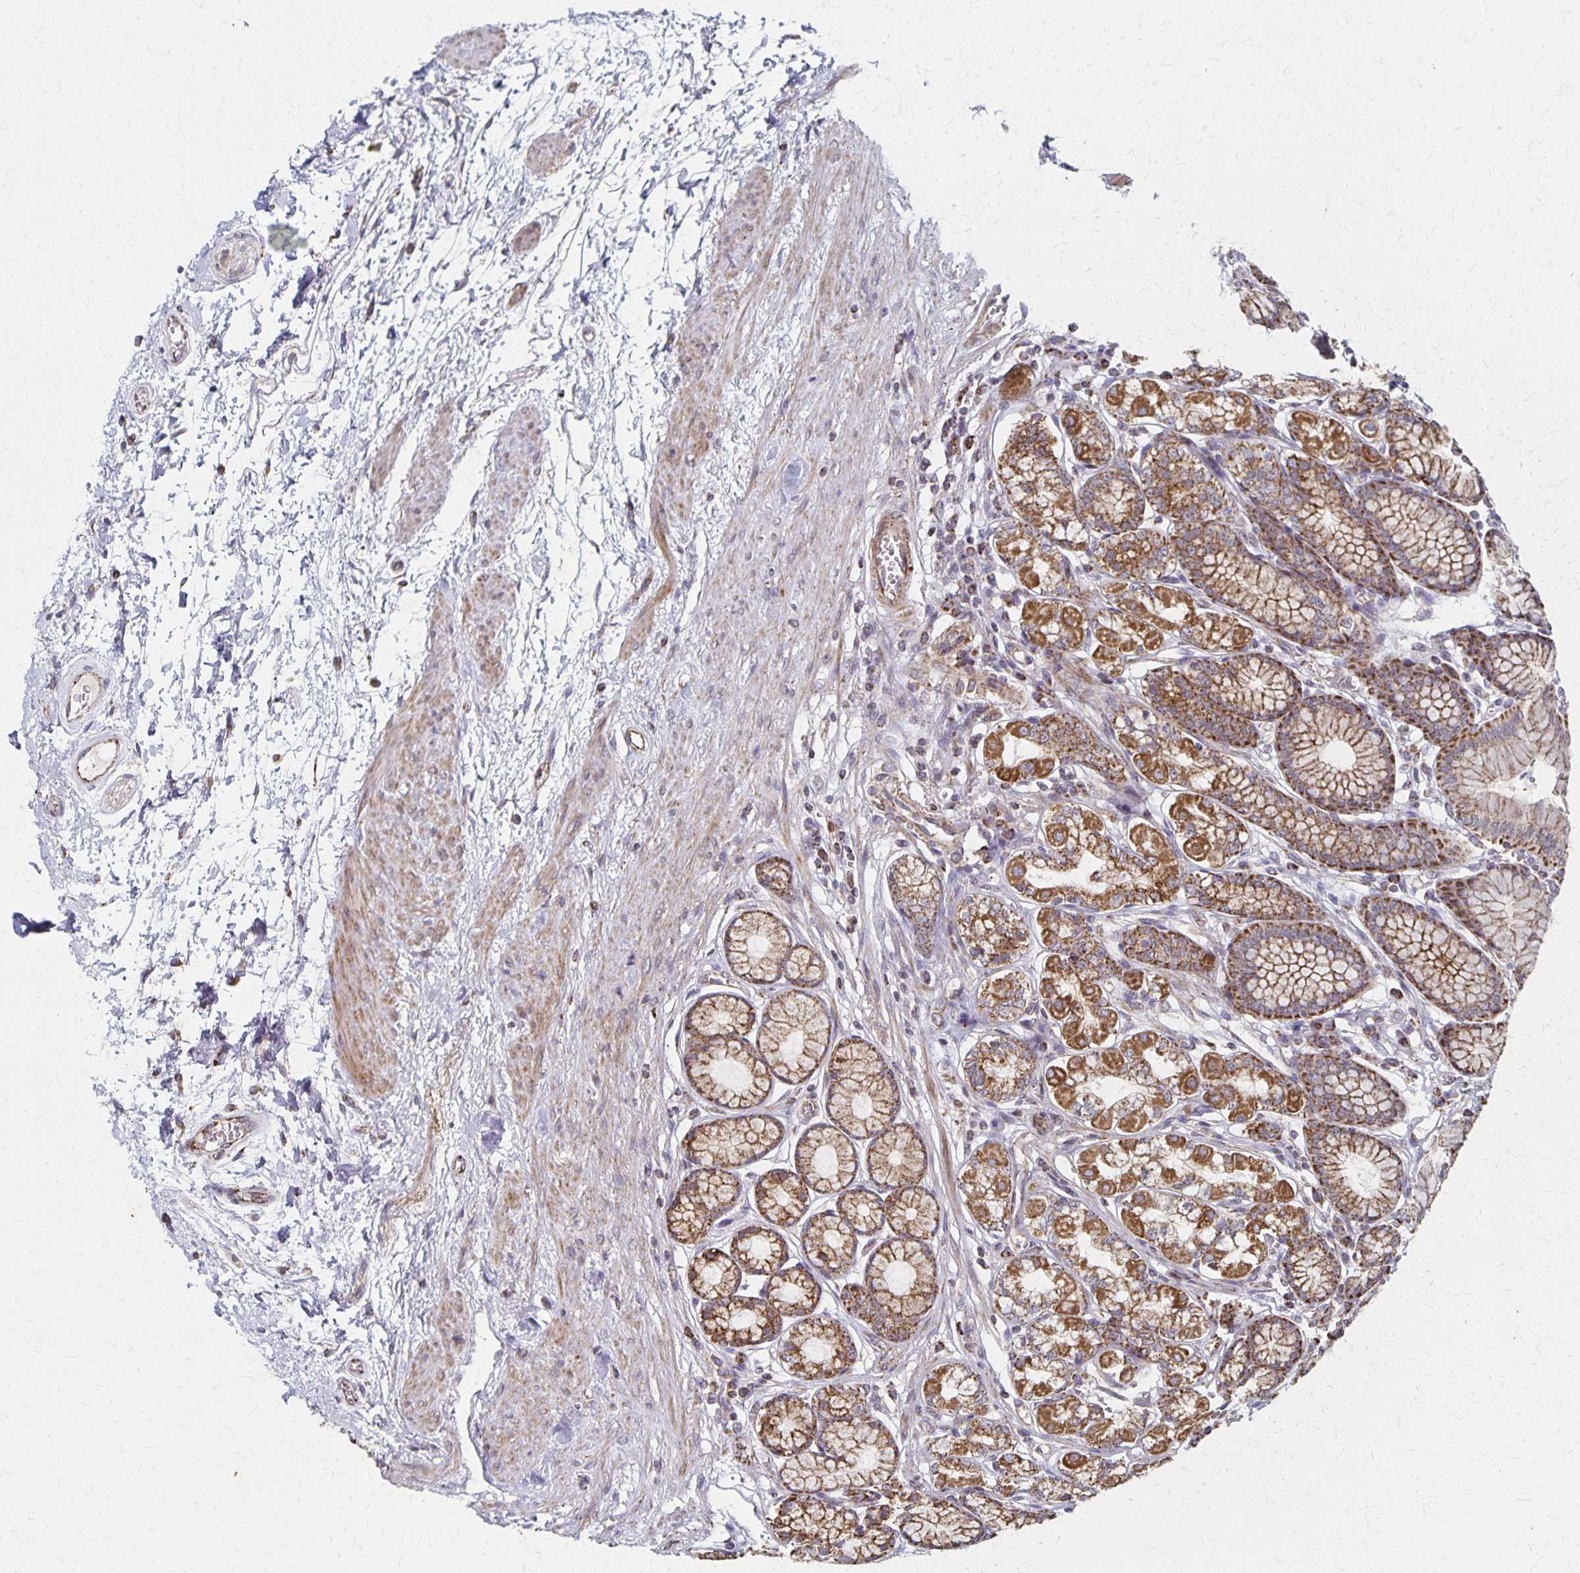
{"staining": {"intensity": "moderate", "quantity": ">75%", "location": "cytoplasmic/membranous"}, "tissue": "stomach", "cell_type": "Glandular cells", "image_type": "normal", "snomed": [{"axis": "morphology", "description": "Normal tissue, NOS"}, {"axis": "topography", "description": "Stomach"}, {"axis": "topography", "description": "Stomach, lower"}], "caption": "This image exhibits immunohistochemistry (IHC) staining of normal stomach, with medium moderate cytoplasmic/membranous positivity in approximately >75% of glandular cells.", "gene": "DYRK4", "patient": {"sex": "male", "age": 76}}